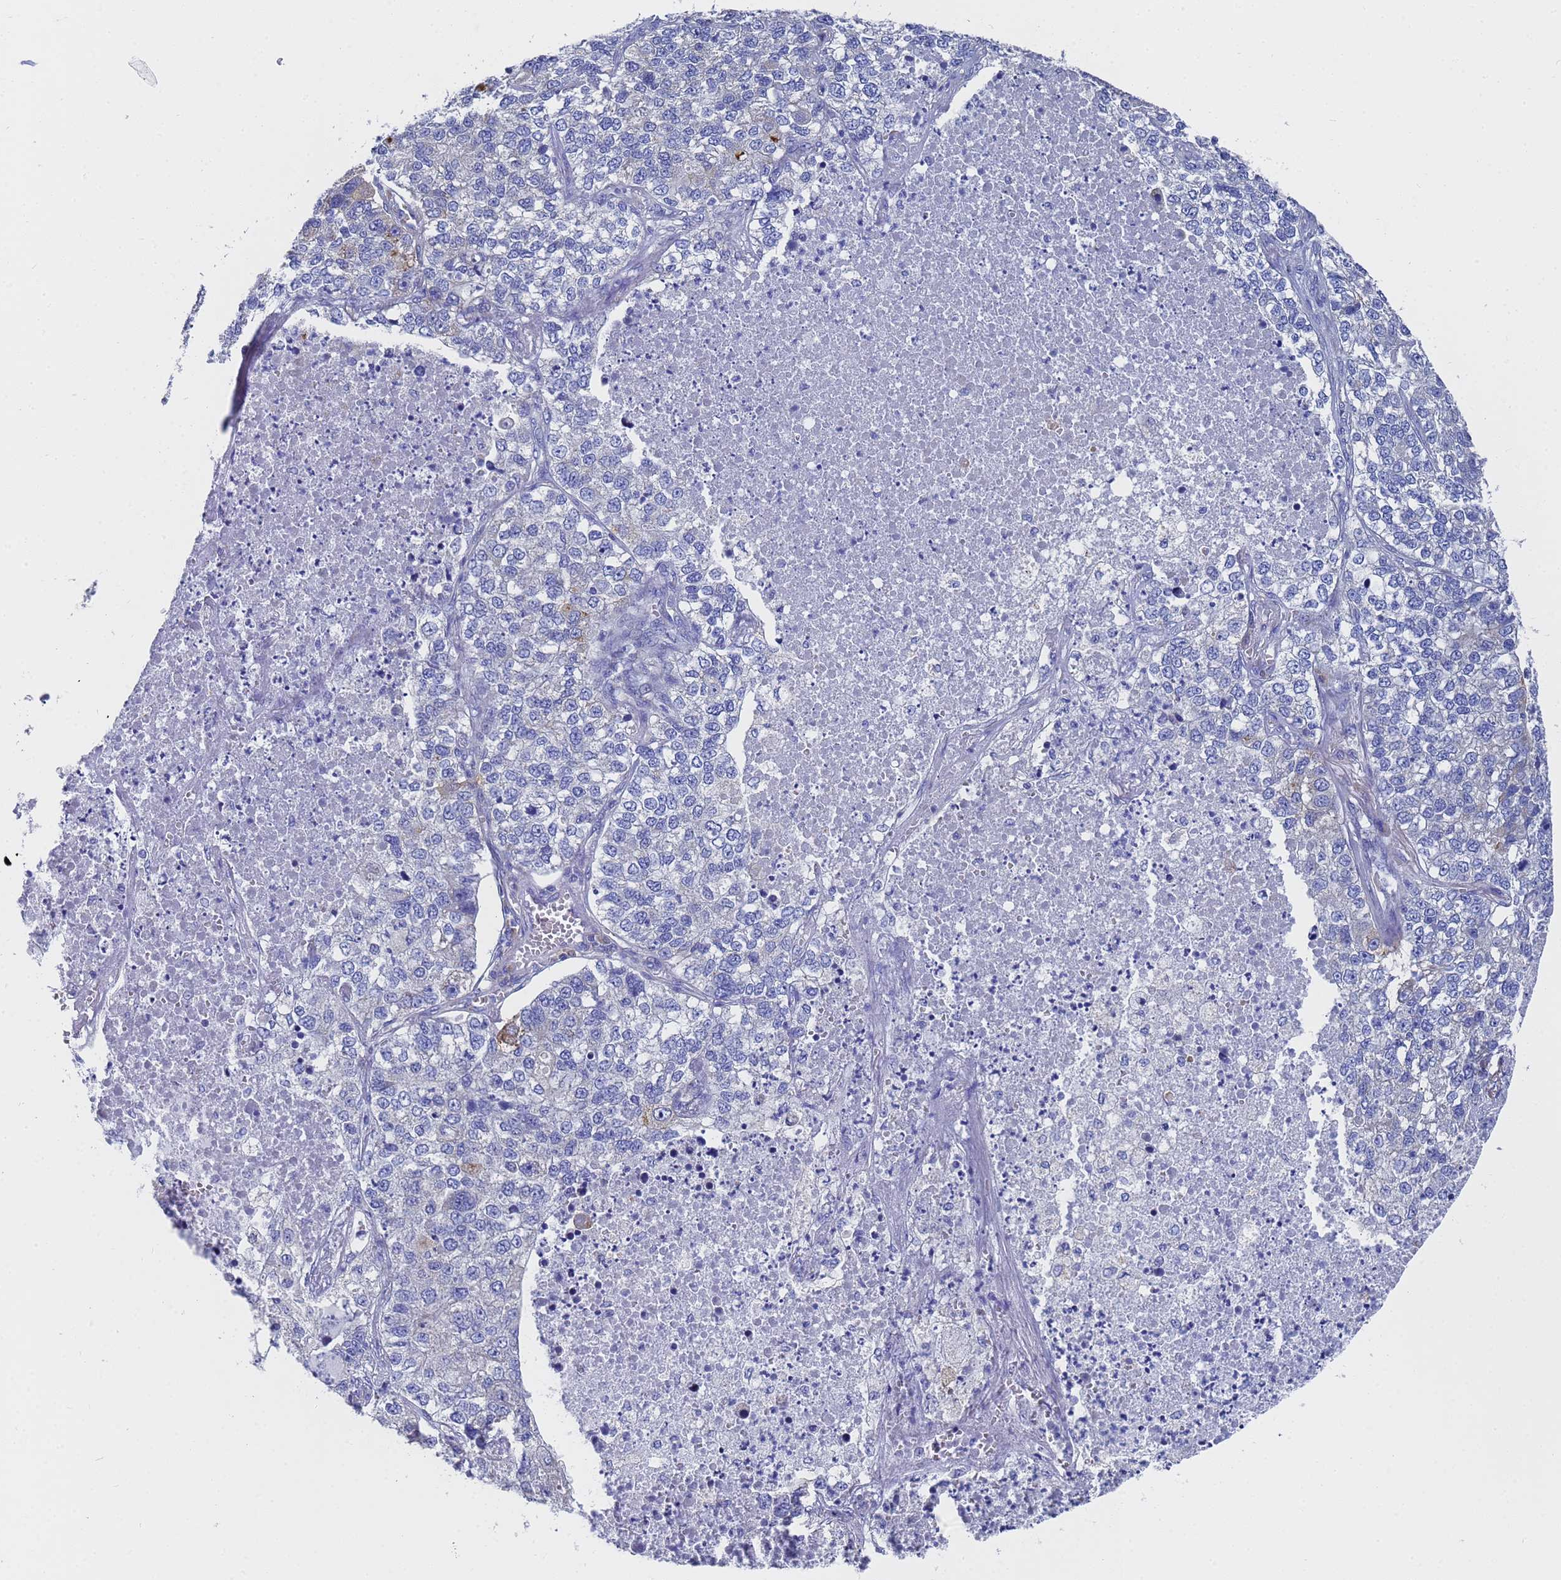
{"staining": {"intensity": "negative", "quantity": "none", "location": "none"}, "tissue": "lung cancer", "cell_type": "Tumor cells", "image_type": "cancer", "snomed": [{"axis": "morphology", "description": "Adenocarcinoma, NOS"}, {"axis": "topography", "description": "Lung"}], "caption": "IHC micrograph of human lung cancer (adenocarcinoma) stained for a protein (brown), which exhibits no expression in tumor cells.", "gene": "TM4SF4", "patient": {"sex": "male", "age": 49}}